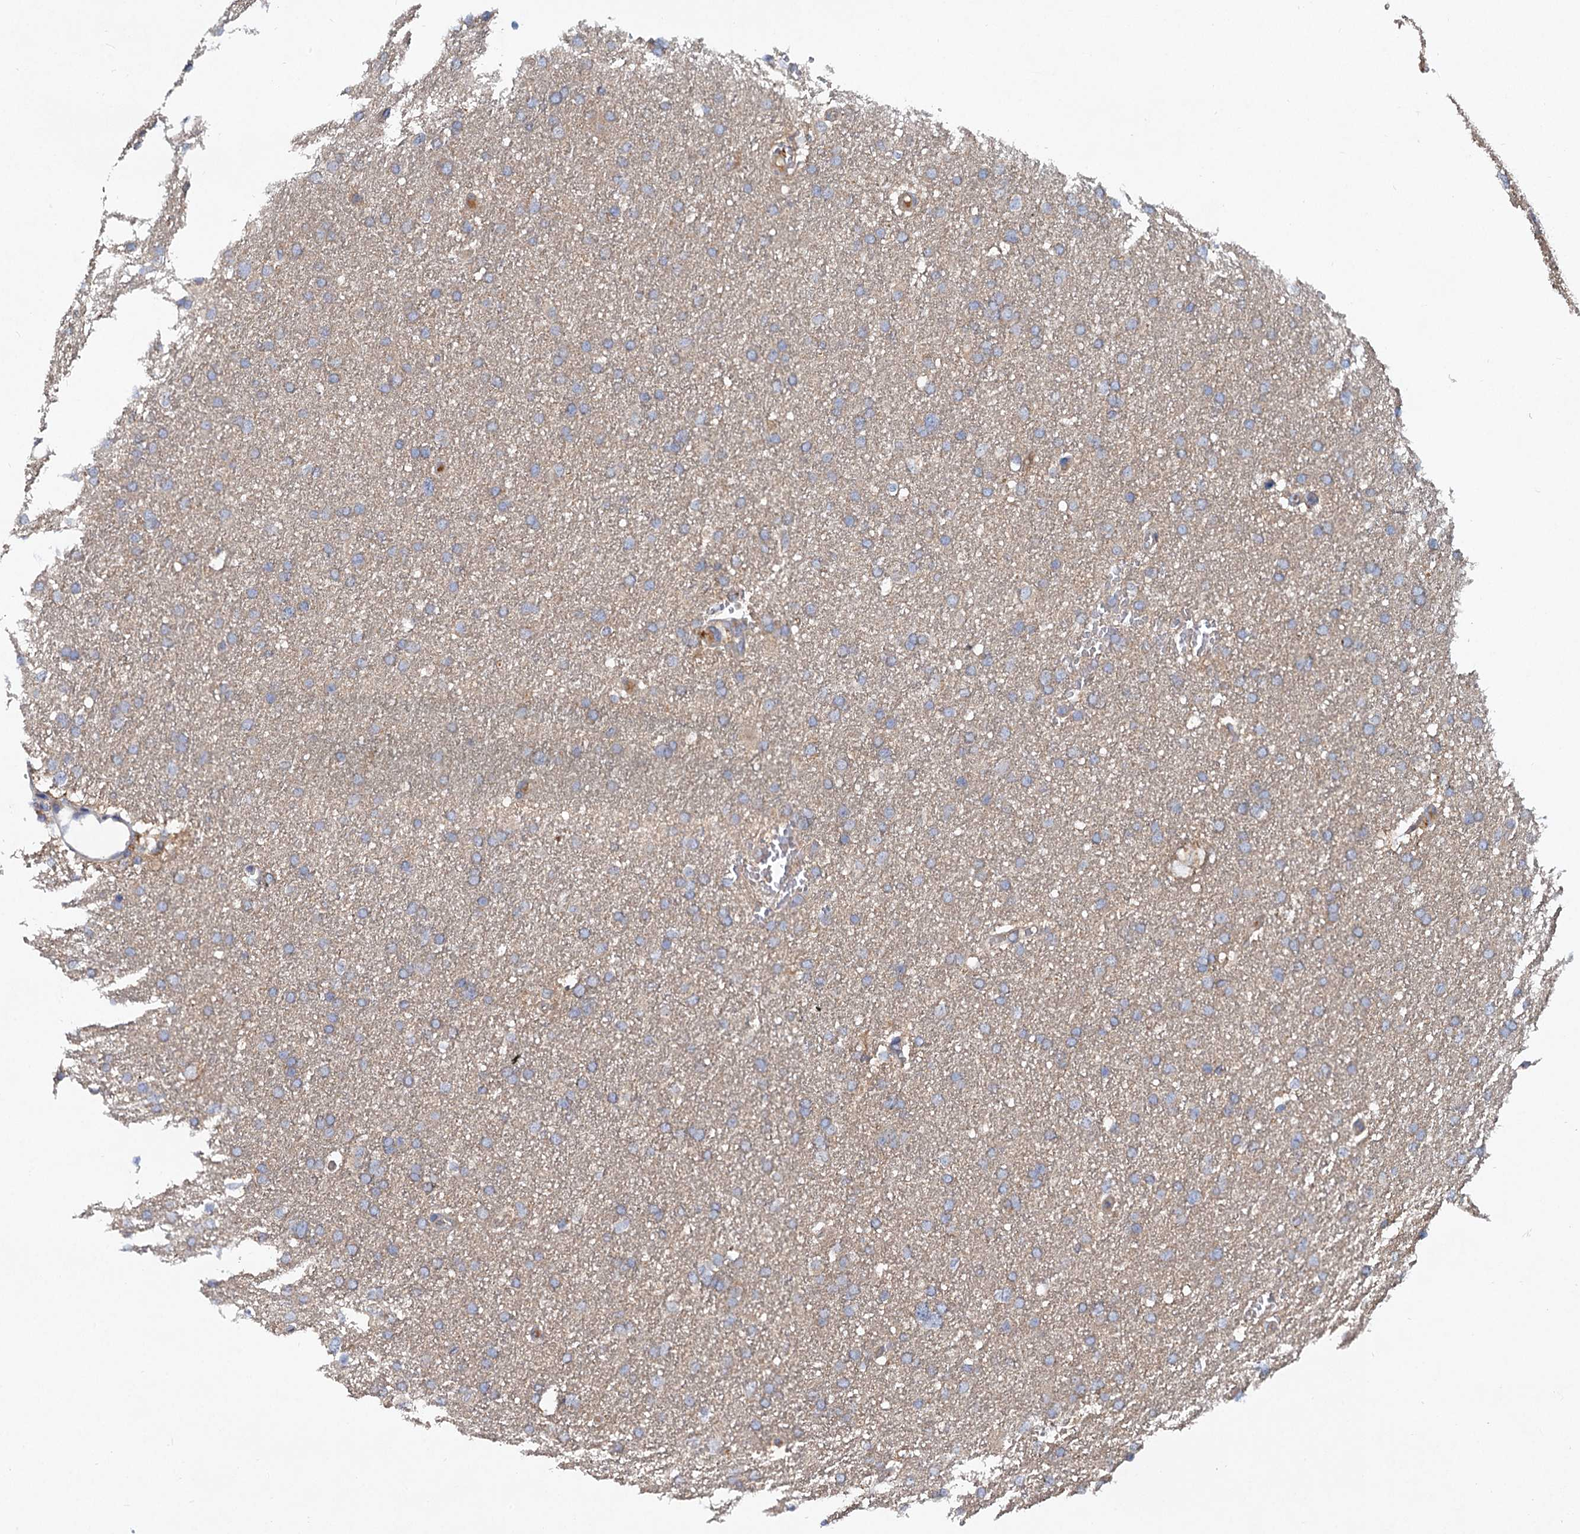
{"staining": {"intensity": "weak", "quantity": "<25%", "location": "cytoplasmic/membranous"}, "tissue": "glioma", "cell_type": "Tumor cells", "image_type": "cancer", "snomed": [{"axis": "morphology", "description": "Glioma, malignant, High grade"}, {"axis": "topography", "description": "Cerebral cortex"}], "caption": "Immunohistochemical staining of human glioma reveals no significant expression in tumor cells. The staining is performed using DAB brown chromogen with nuclei counter-stained in using hematoxylin.", "gene": "ALKBH7", "patient": {"sex": "female", "age": 36}}